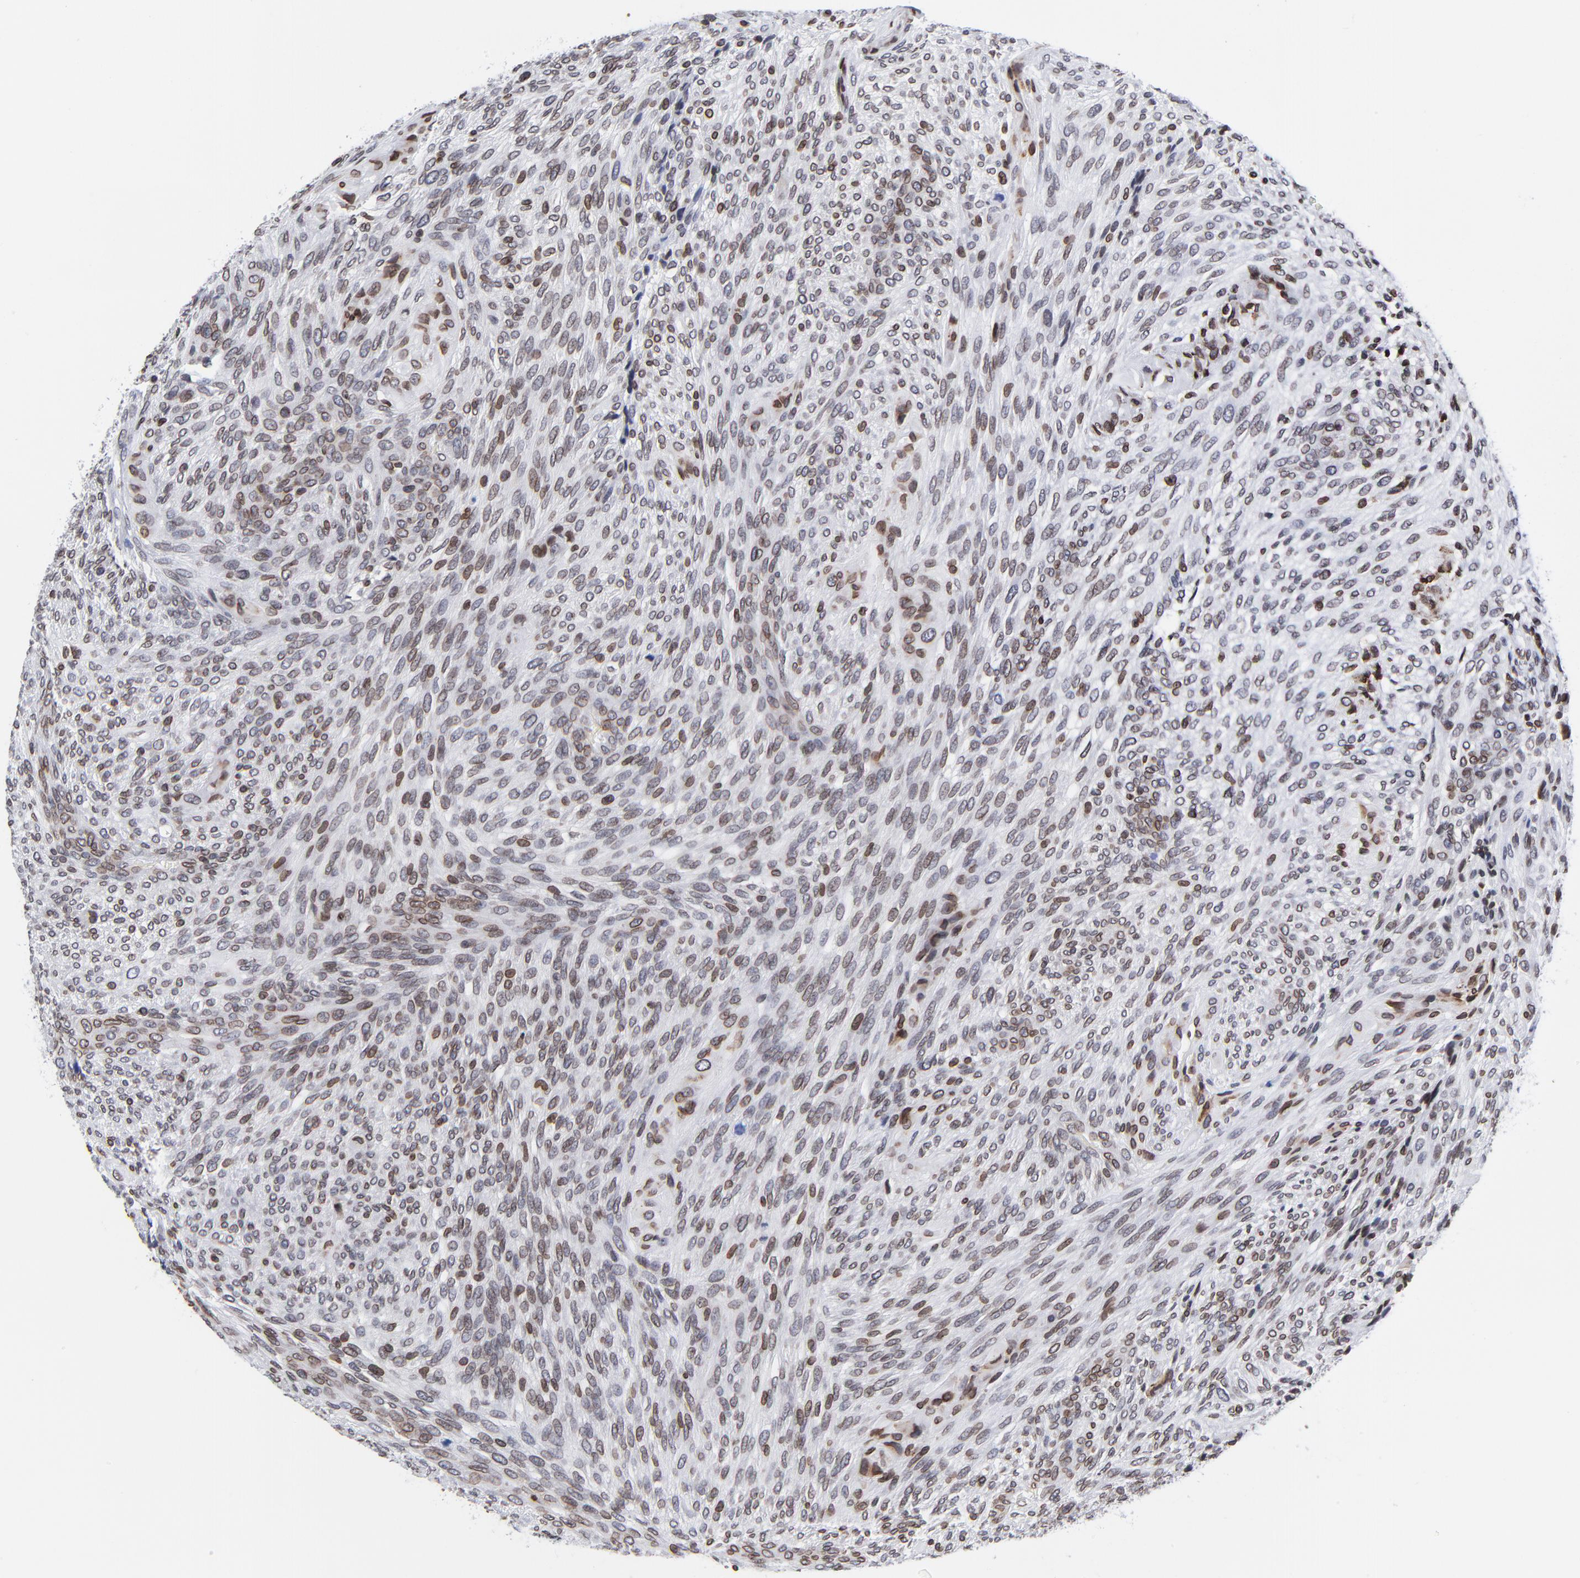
{"staining": {"intensity": "moderate", "quantity": "25%-75%", "location": "cytoplasmic/membranous,nuclear"}, "tissue": "glioma", "cell_type": "Tumor cells", "image_type": "cancer", "snomed": [{"axis": "morphology", "description": "Glioma, malignant, High grade"}, {"axis": "topography", "description": "Cerebral cortex"}], "caption": "Brown immunohistochemical staining in malignant glioma (high-grade) exhibits moderate cytoplasmic/membranous and nuclear expression in approximately 25%-75% of tumor cells.", "gene": "THAP7", "patient": {"sex": "female", "age": 55}}